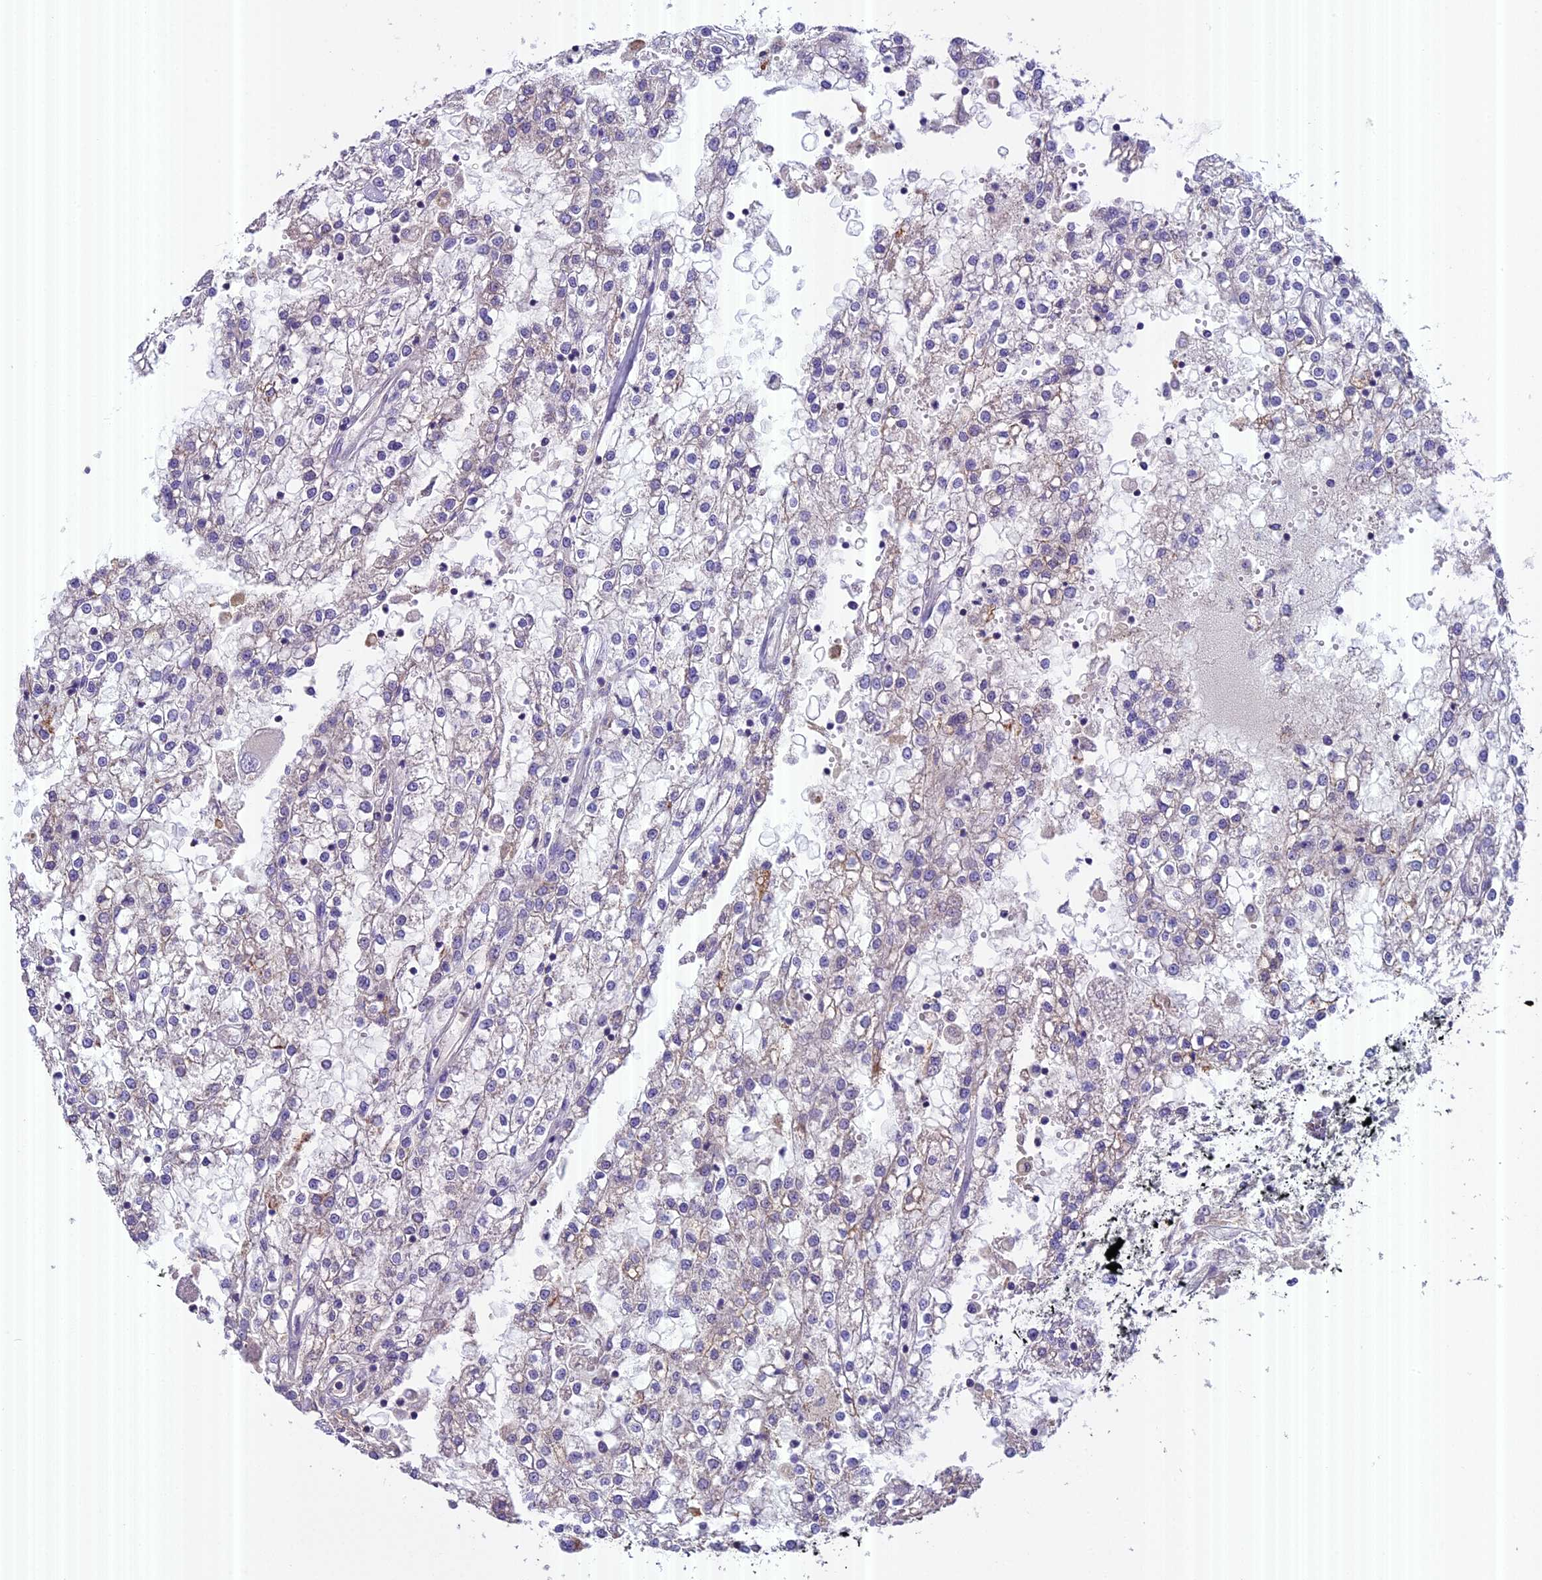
{"staining": {"intensity": "negative", "quantity": "none", "location": "none"}, "tissue": "renal cancer", "cell_type": "Tumor cells", "image_type": "cancer", "snomed": [{"axis": "morphology", "description": "Adenocarcinoma, NOS"}, {"axis": "topography", "description": "Kidney"}], "caption": "Immunohistochemistry (IHC) of human renal adenocarcinoma shows no expression in tumor cells.", "gene": "FAM98C", "patient": {"sex": "female", "age": 52}}